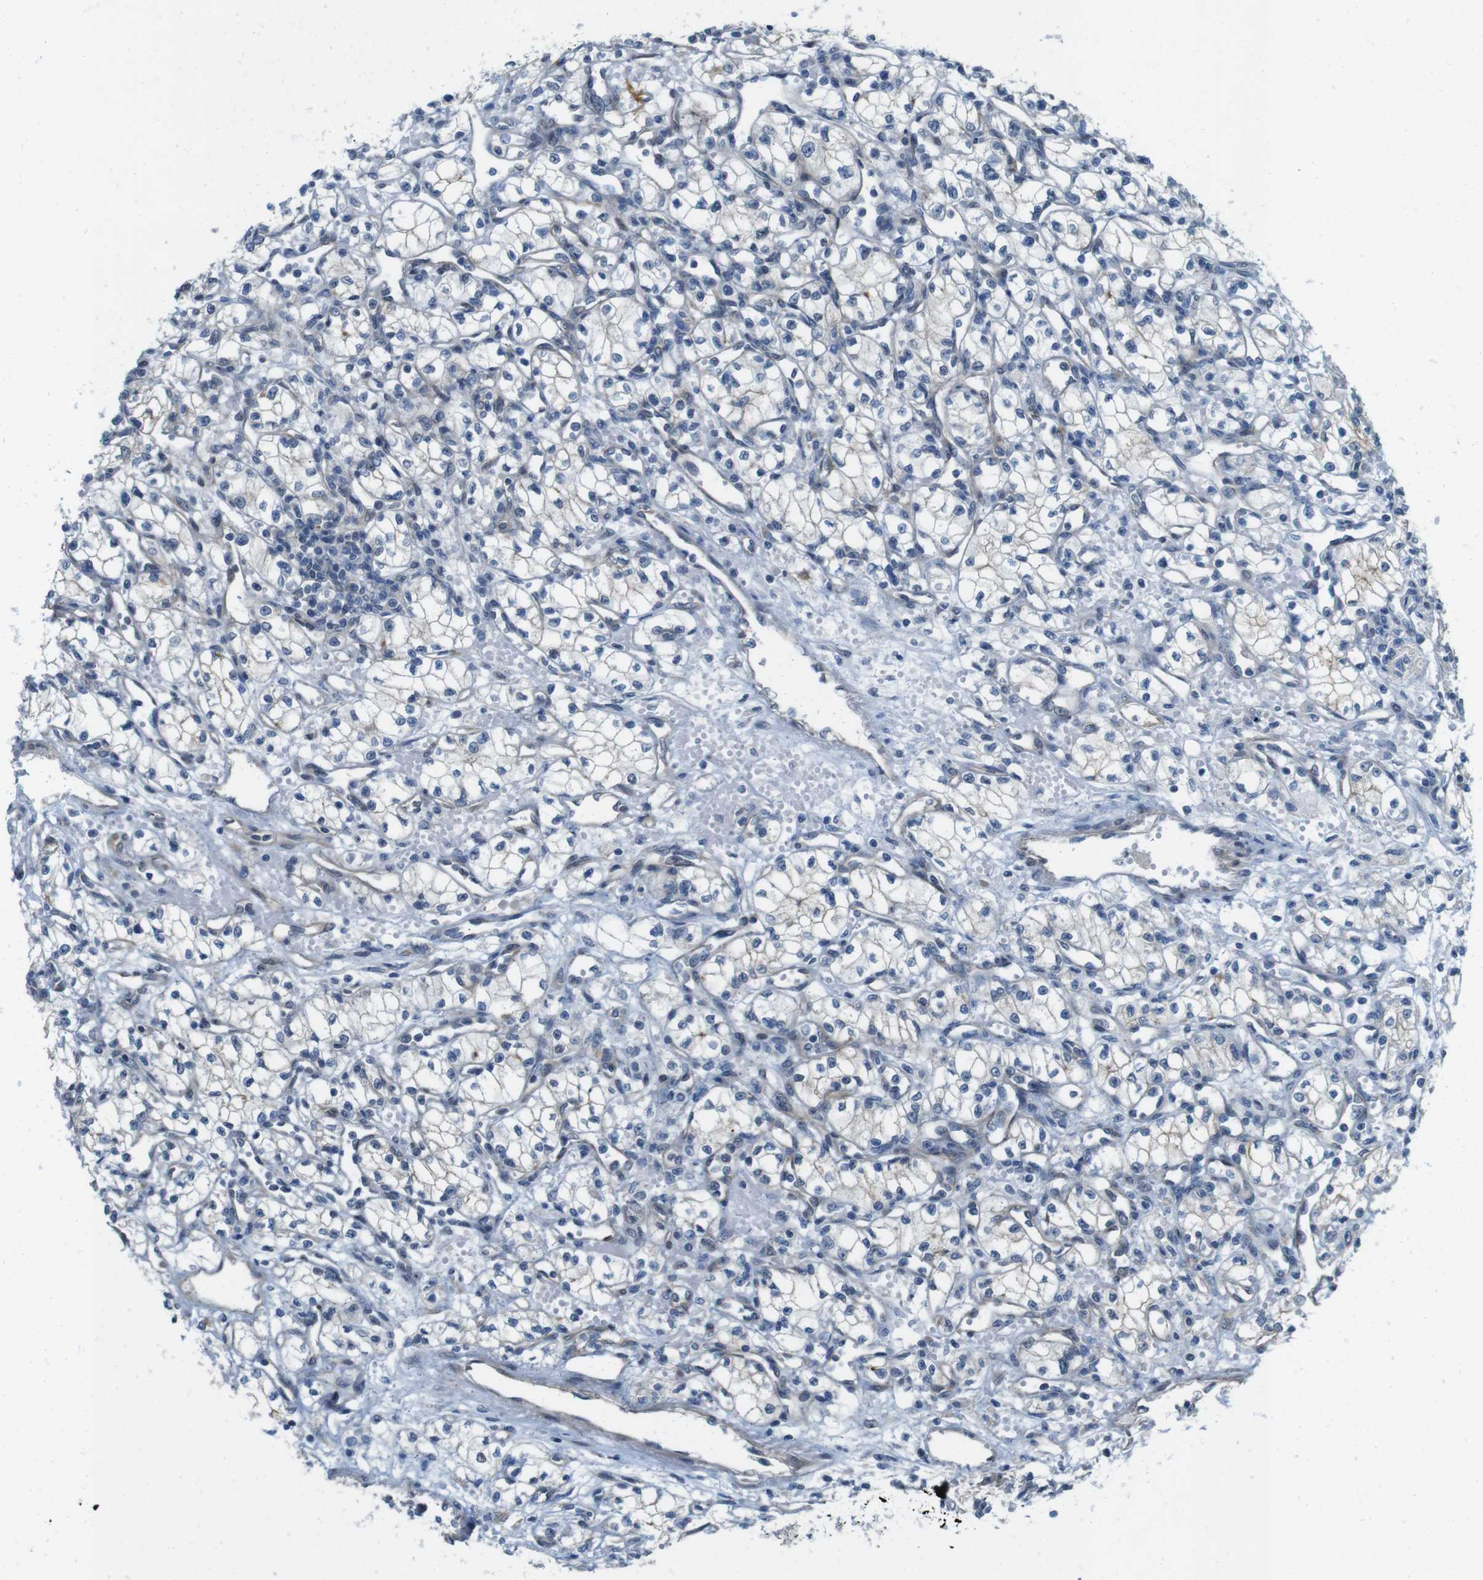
{"staining": {"intensity": "negative", "quantity": "none", "location": "none"}, "tissue": "renal cancer", "cell_type": "Tumor cells", "image_type": "cancer", "snomed": [{"axis": "morphology", "description": "Normal tissue, NOS"}, {"axis": "morphology", "description": "Adenocarcinoma, NOS"}, {"axis": "topography", "description": "Kidney"}], "caption": "Immunohistochemistry histopathology image of neoplastic tissue: renal adenocarcinoma stained with DAB (3,3'-diaminobenzidine) exhibits no significant protein expression in tumor cells.", "gene": "SKI", "patient": {"sex": "male", "age": 59}}